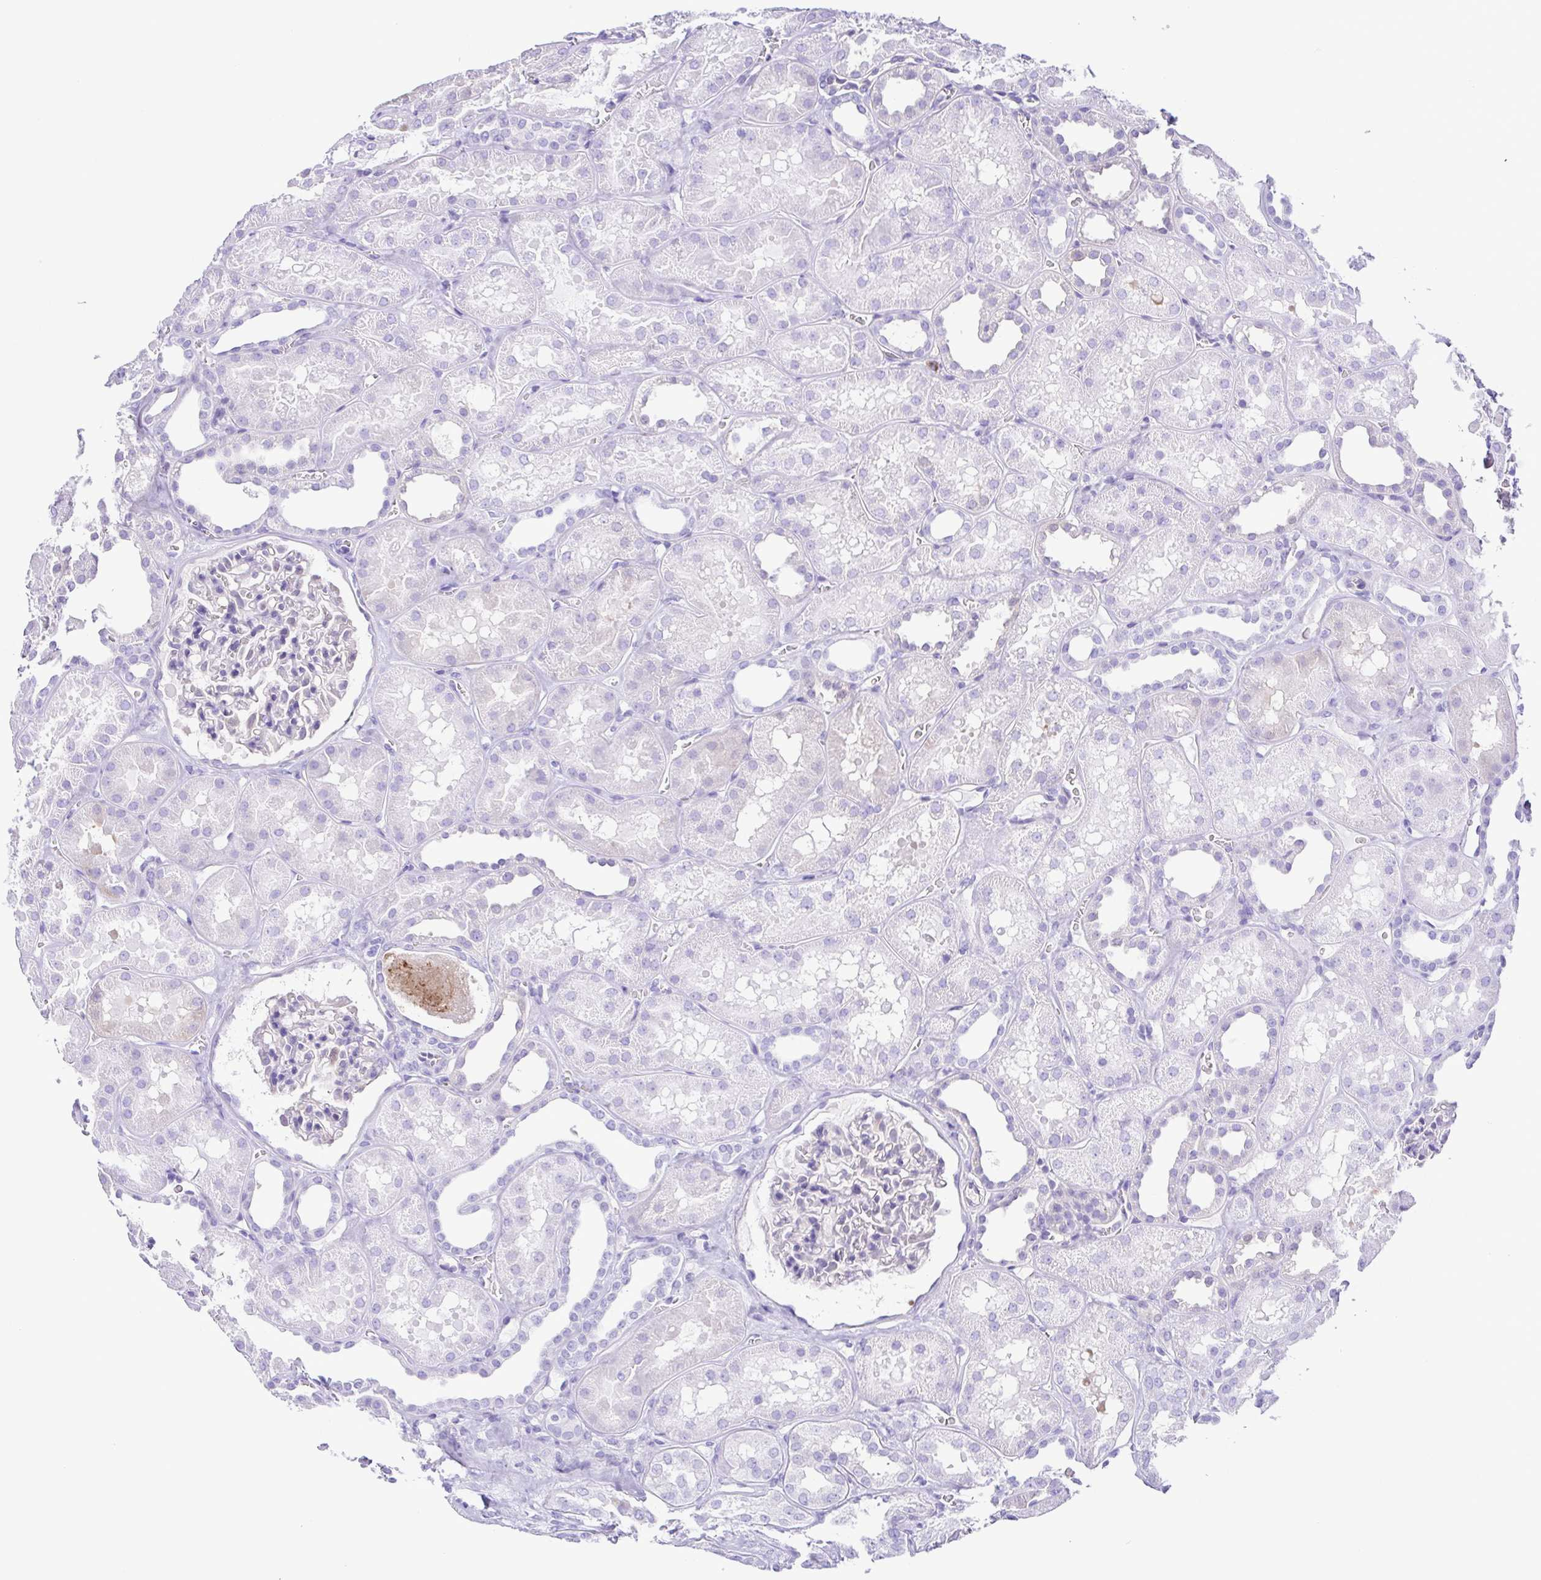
{"staining": {"intensity": "negative", "quantity": "none", "location": "none"}, "tissue": "kidney", "cell_type": "Cells in glomeruli", "image_type": "normal", "snomed": [{"axis": "morphology", "description": "Normal tissue, NOS"}, {"axis": "topography", "description": "Kidney"}], "caption": "Immunohistochemical staining of unremarkable human kidney reveals no significant expression in cells in glomeruli. (Stains: DAB (3,3'-diaminobenzidine) IHC with hematoxylin counter stain, Microscopy: brightfield microscopy at high magnification).", "gene": "GPR17", "patient": {"sex": "female", "age": 41}}